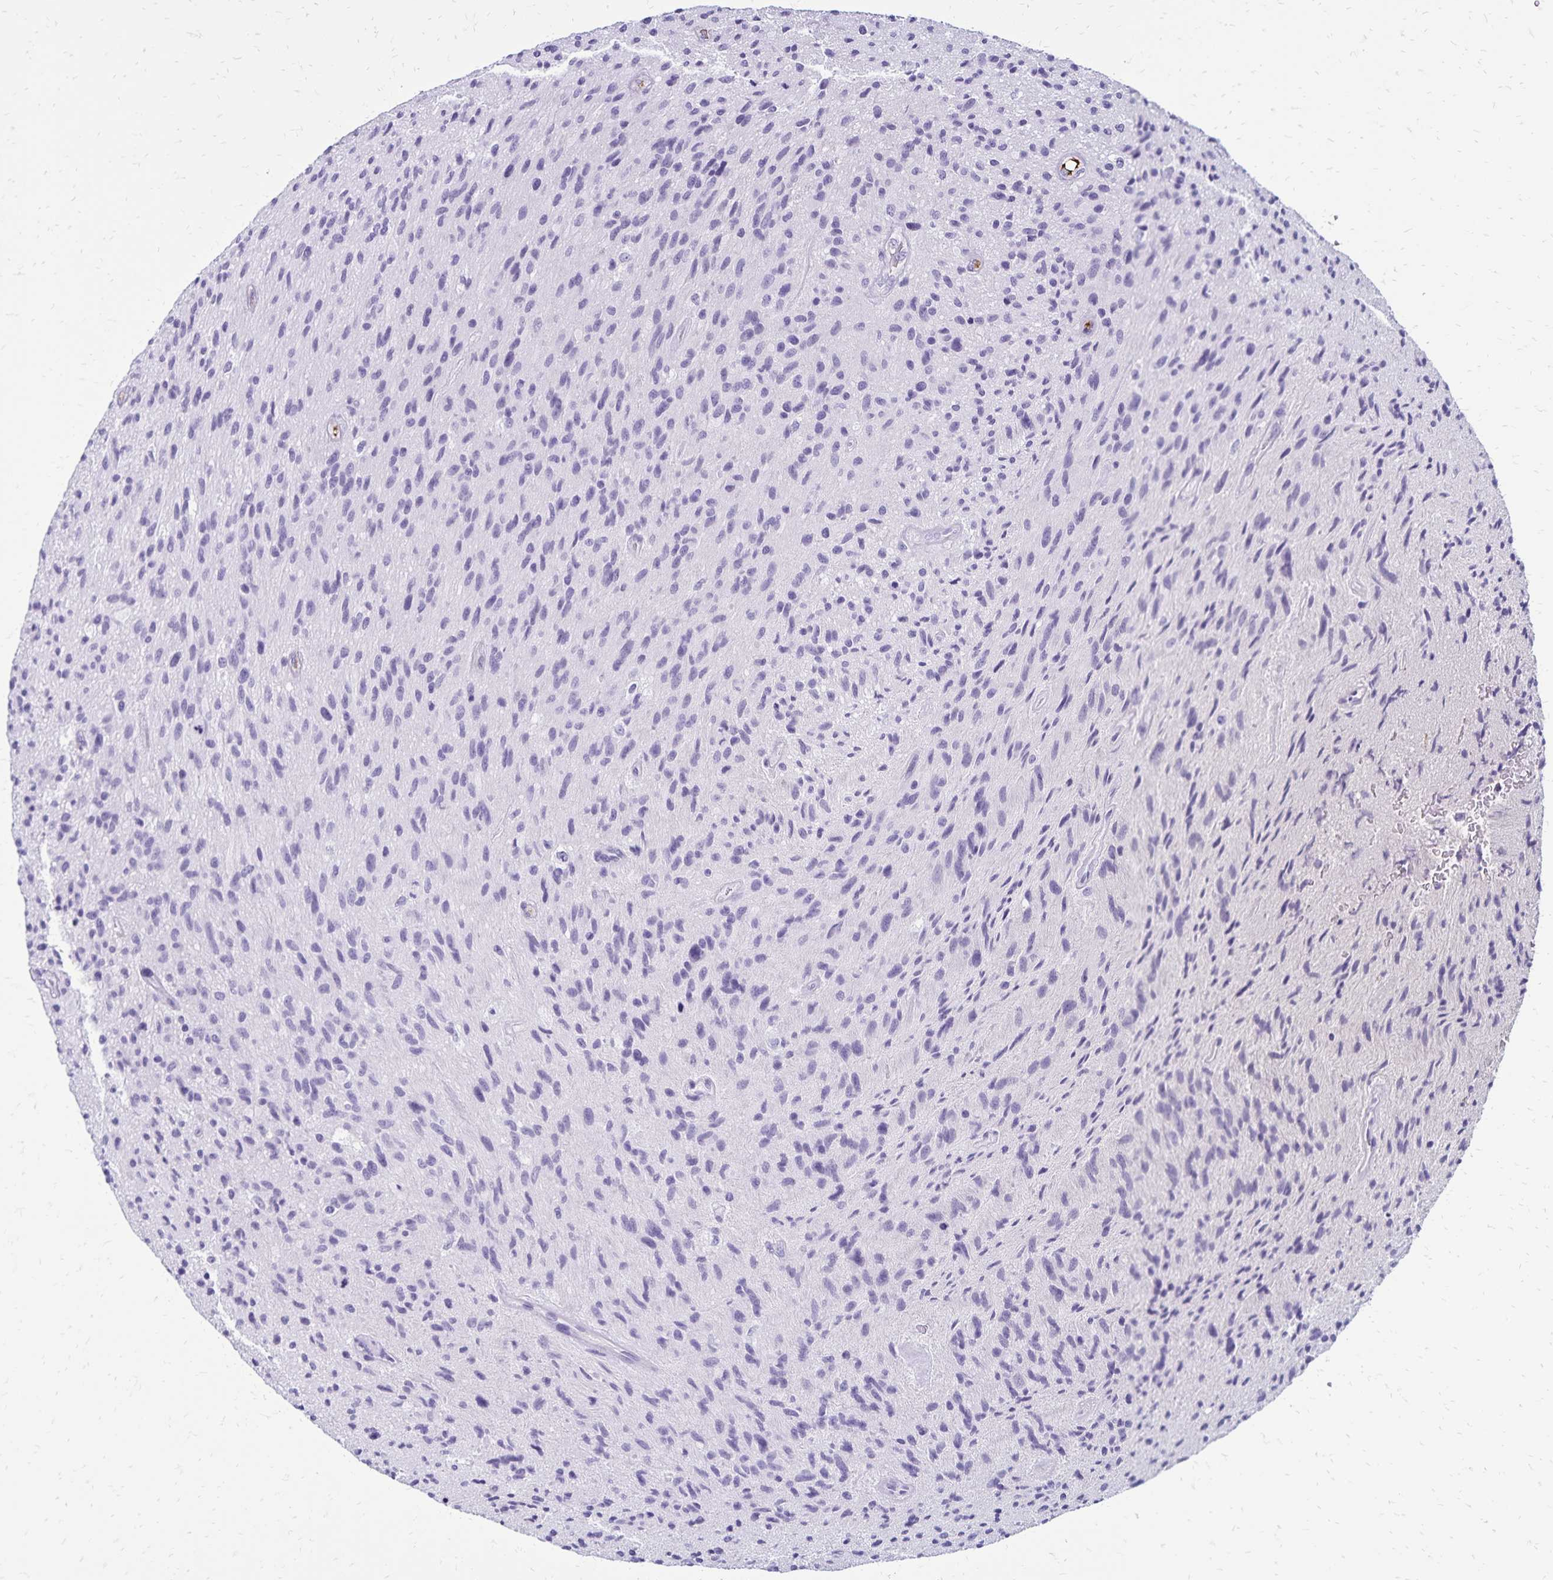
{"staining": {"intensity": "negative", "quantity": "none", "location": "none"}, "tissue": "glioma", "cell_type": "Tumor cells", "image_type": "cancer", "snomed": [{"axis": "morphology", "description": "Glioma, malignant, High grade"}, {"axis": "topography", "description": "Brain"}], "caption": "Protein analysis of glioma displays no significant expression in tumor cells.", "gene": "CD27", "patient": {"sex": "male", "age": 54}}